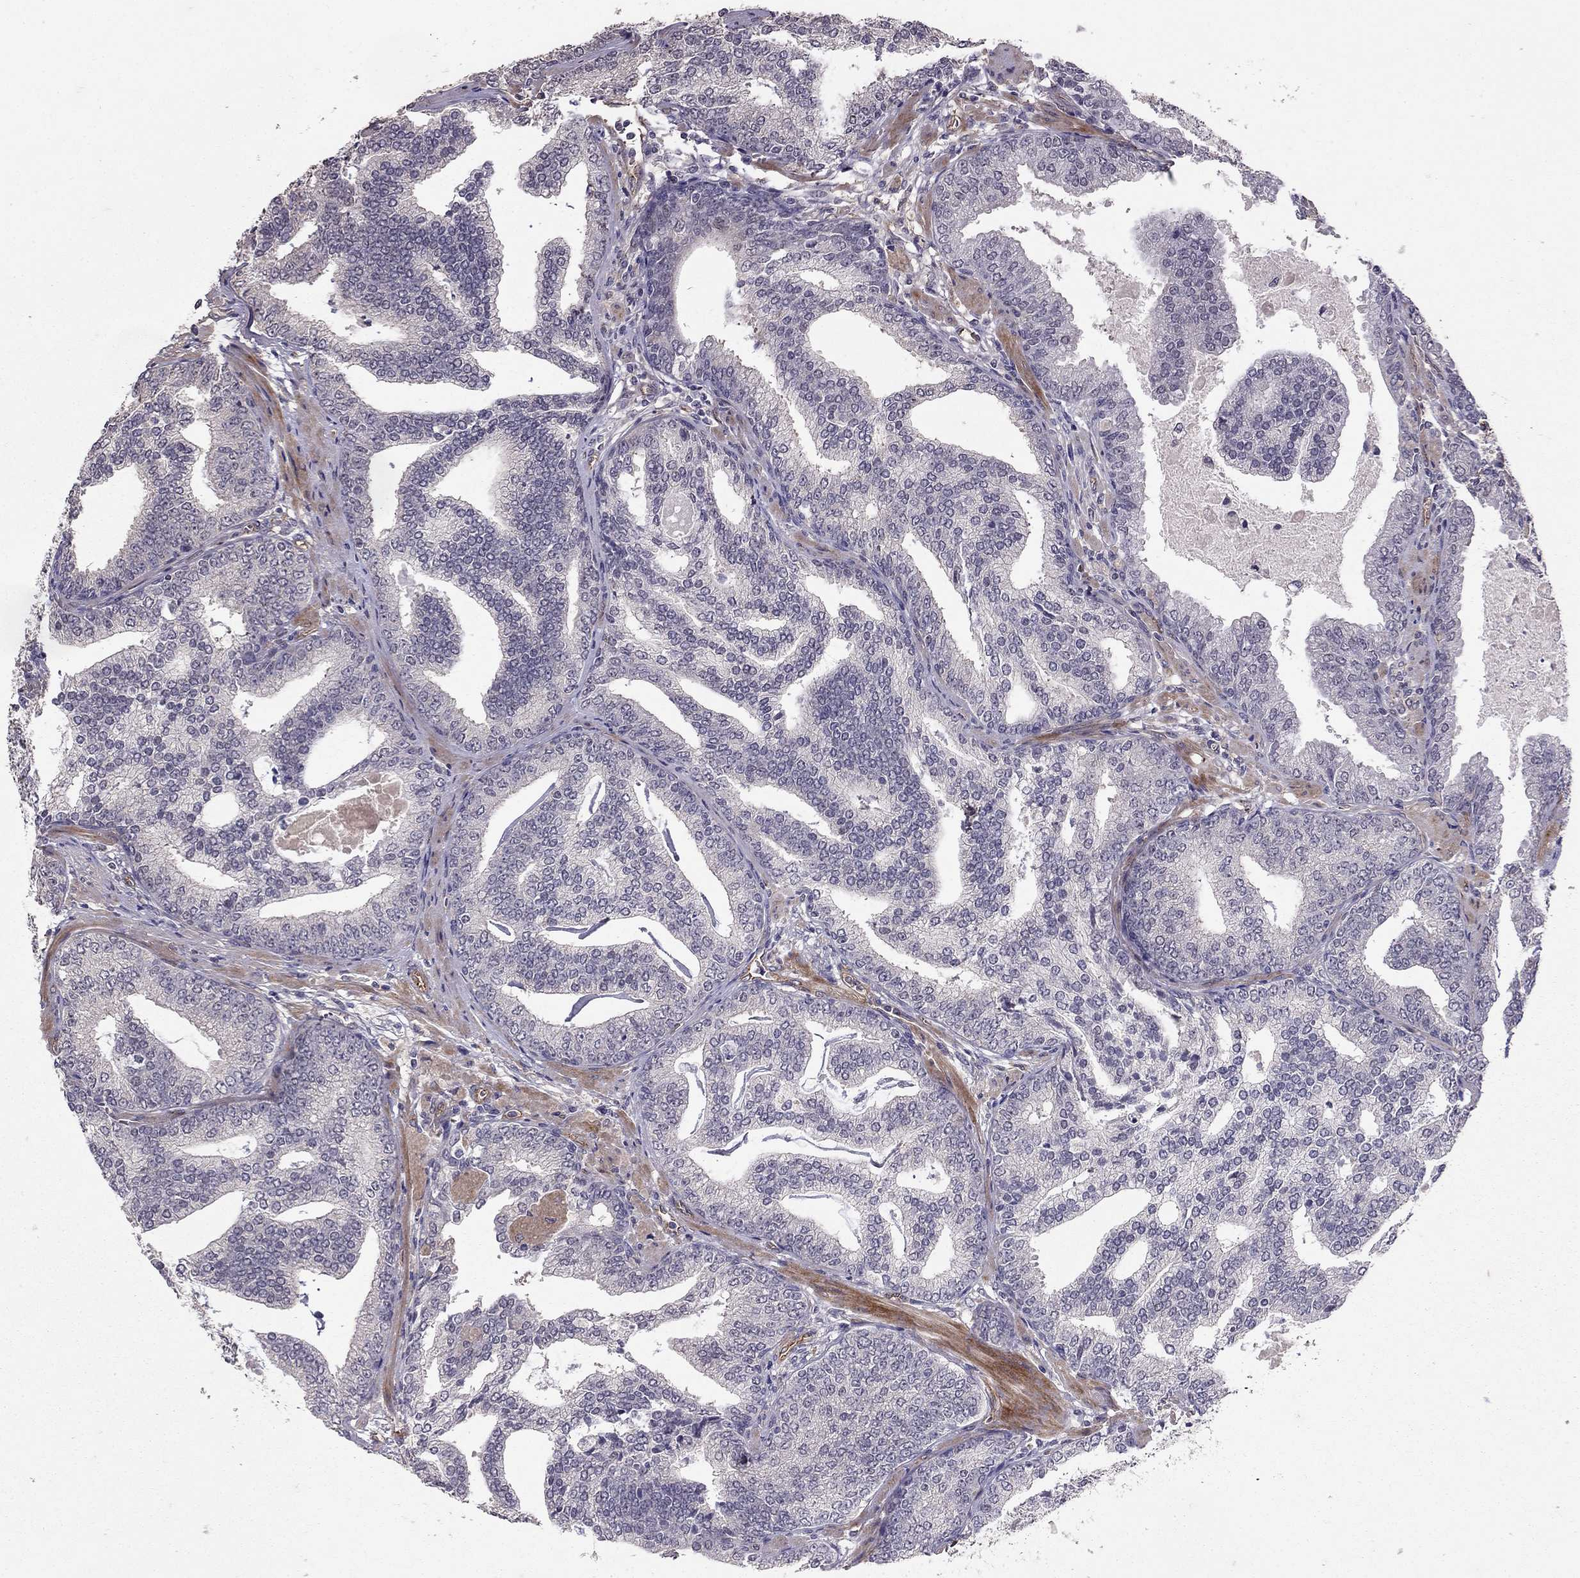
{"staining": {"intensity": "negative", "quantity": "none", "location": "none"}, "tissue": "prostate cancer", "cell_type": "Tumor cells", "image_type": "cancer", "snomed": [{"axis": "morphology", "description": "Adenocarcinoma, NOS"}, {"axis": "topography", "description": "Prostate"}], "caption": "A histopathology image of human prostate adenocarcinoma is negative for staining in tumor cells.", "gene": "RASIP1", "patient": {"sex": "male", "age": 64}}